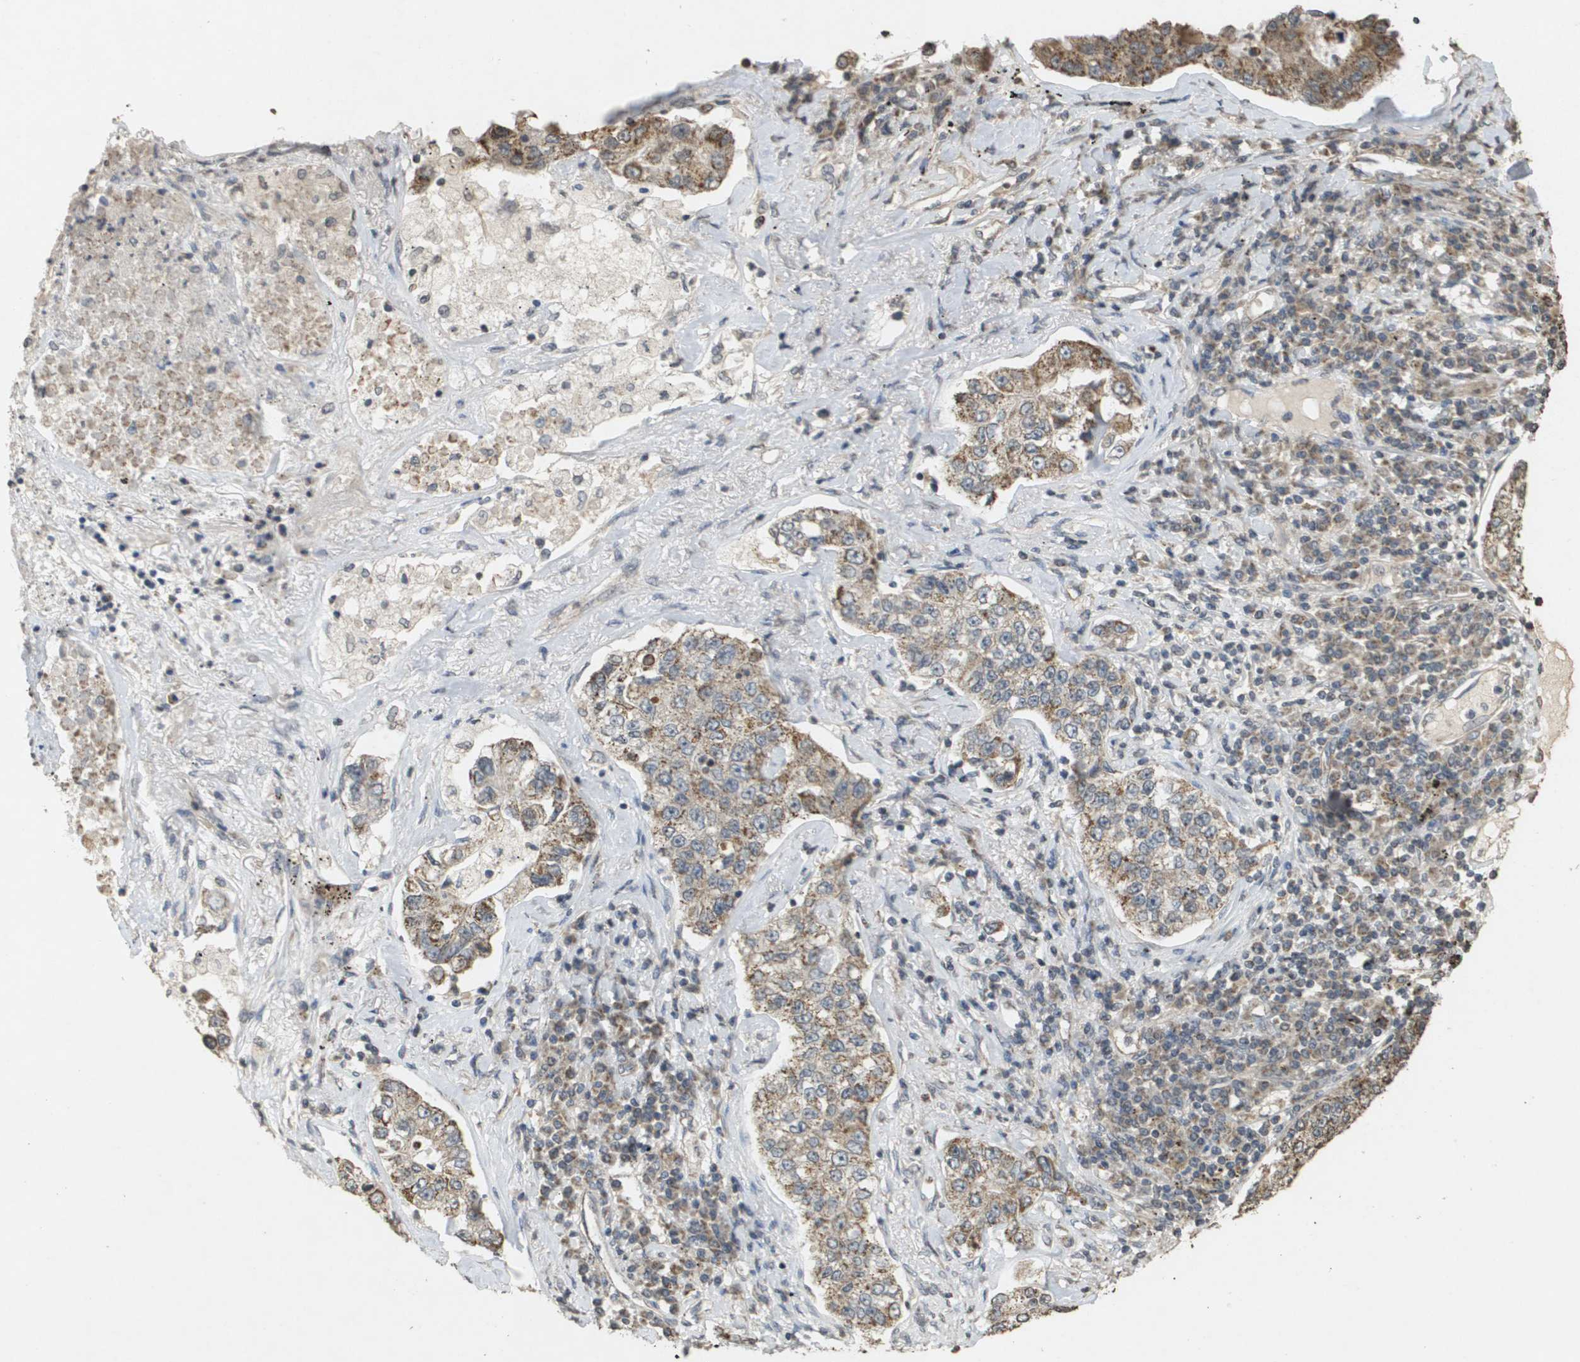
{"staining": {"intensity": "moderate", "quantity": ">75%", "location": "cytoplasmic/membranous"}, "tissue": "lung cancer", "cell_type": "Tumor cells", "image_type": "cancer", "snomed": [{"axis": "morphology", "description": "Adenocarcinoma, NOS"}, {"axis": "topography", "description": "Lung"}], "caption": "Lung cancer was stained to show a protein in brown. There is medium levels of moderate cytoplasmic/membranous positivity in about >75% of tumor cells. (DAB (3,3'-diaminobenzidine) = brown stain, brightfield microscopy at high magnification).", "gene": "RAB21", "patient": {"sex": "male", "age": 49}}